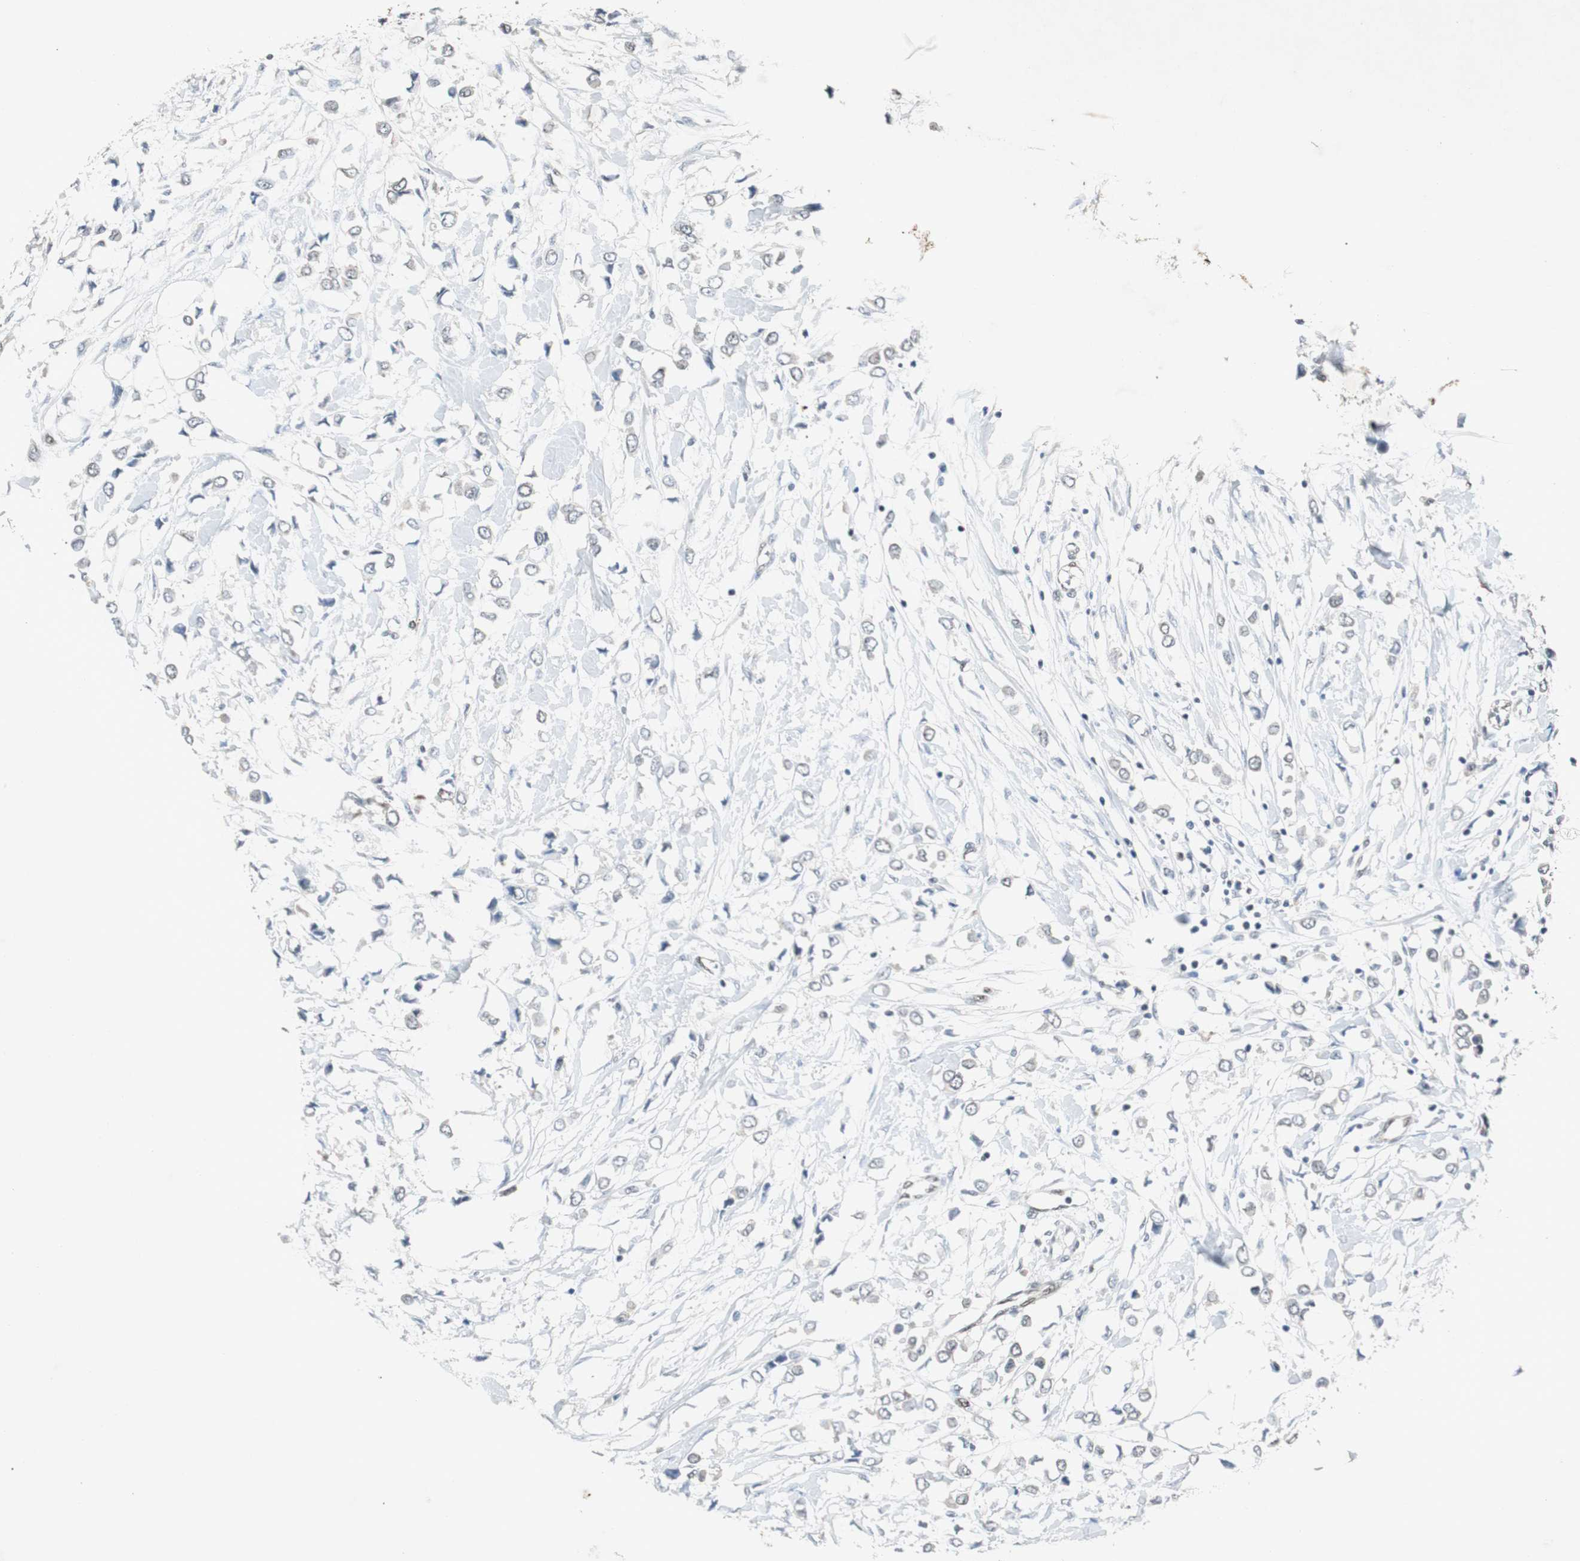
{"staining": {"intensity": "negative", "quantity": "none", "location": "none"}, "tissue": "breast cancer", "cell_type": "Tumor cells", "image_type": "cancer", "snomed": [{"axis": "morphology", "description": "Lobular carcinoma"}, {"axis": "topography", "description": "Breast"}], "caption": "The histopathology image reveals no staining of tumor cells in breast cancer (lobular carcinoma).", "gene": "SMAD1", "patient": {"sex": "female", "age": 51}}